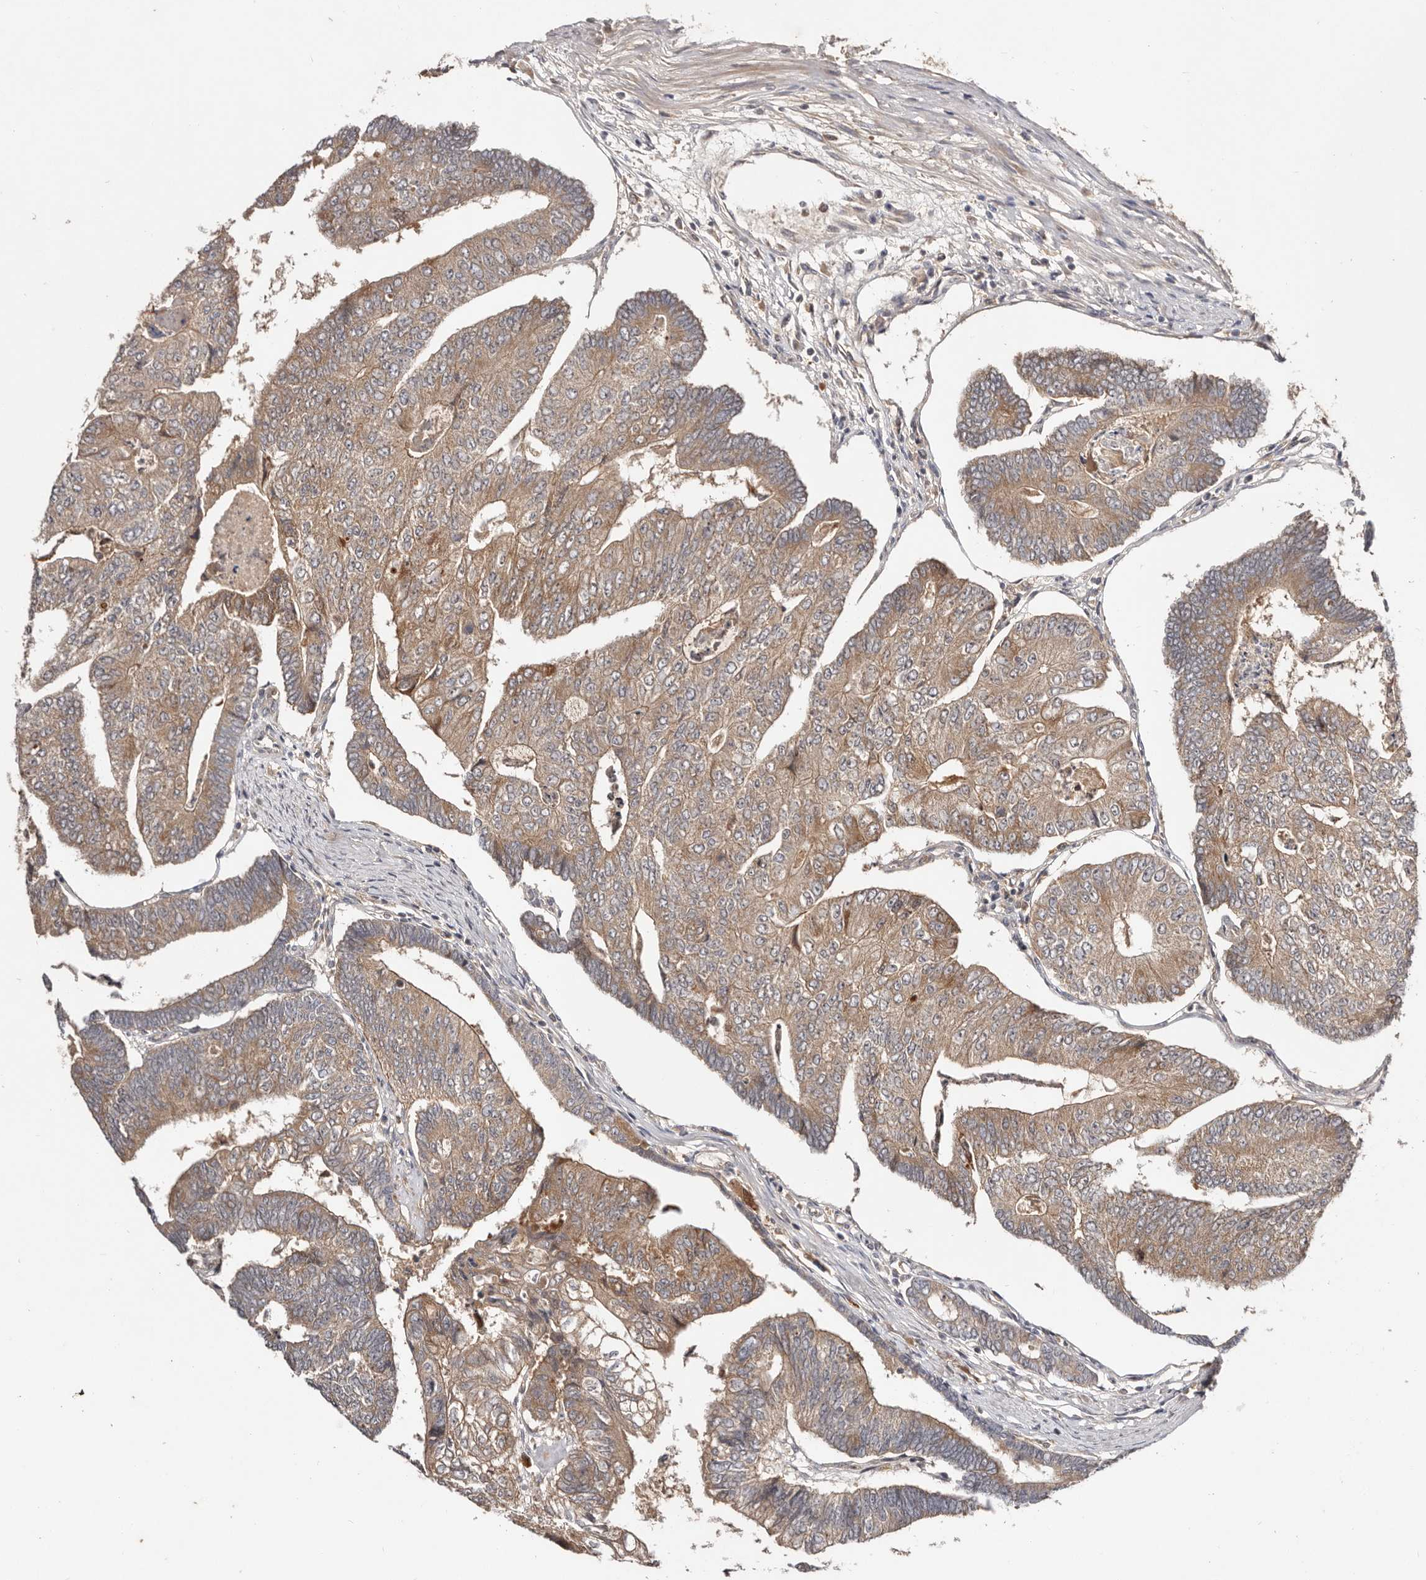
{"staining": {"intensity": "weak", "quantity": ">75%", "location": "cytoplasmic/membranous"}, "tissue": "colorectal cancer", "cell_type": "Tumor cells", "image_type": "cancer", "snomed": [{"axis": "morphology", "description": "Adenocarcinoma, NOS"}, {"axis": "topography", "description": "Colon"}], "caption": "Tumor cells display low levels of weak cytoplasmic/membranous positivity in about >75% of cells in adenocarcinoma (colorectal).", "gene": "PKIB", "patient": {"sex": "female", "age": 67}}